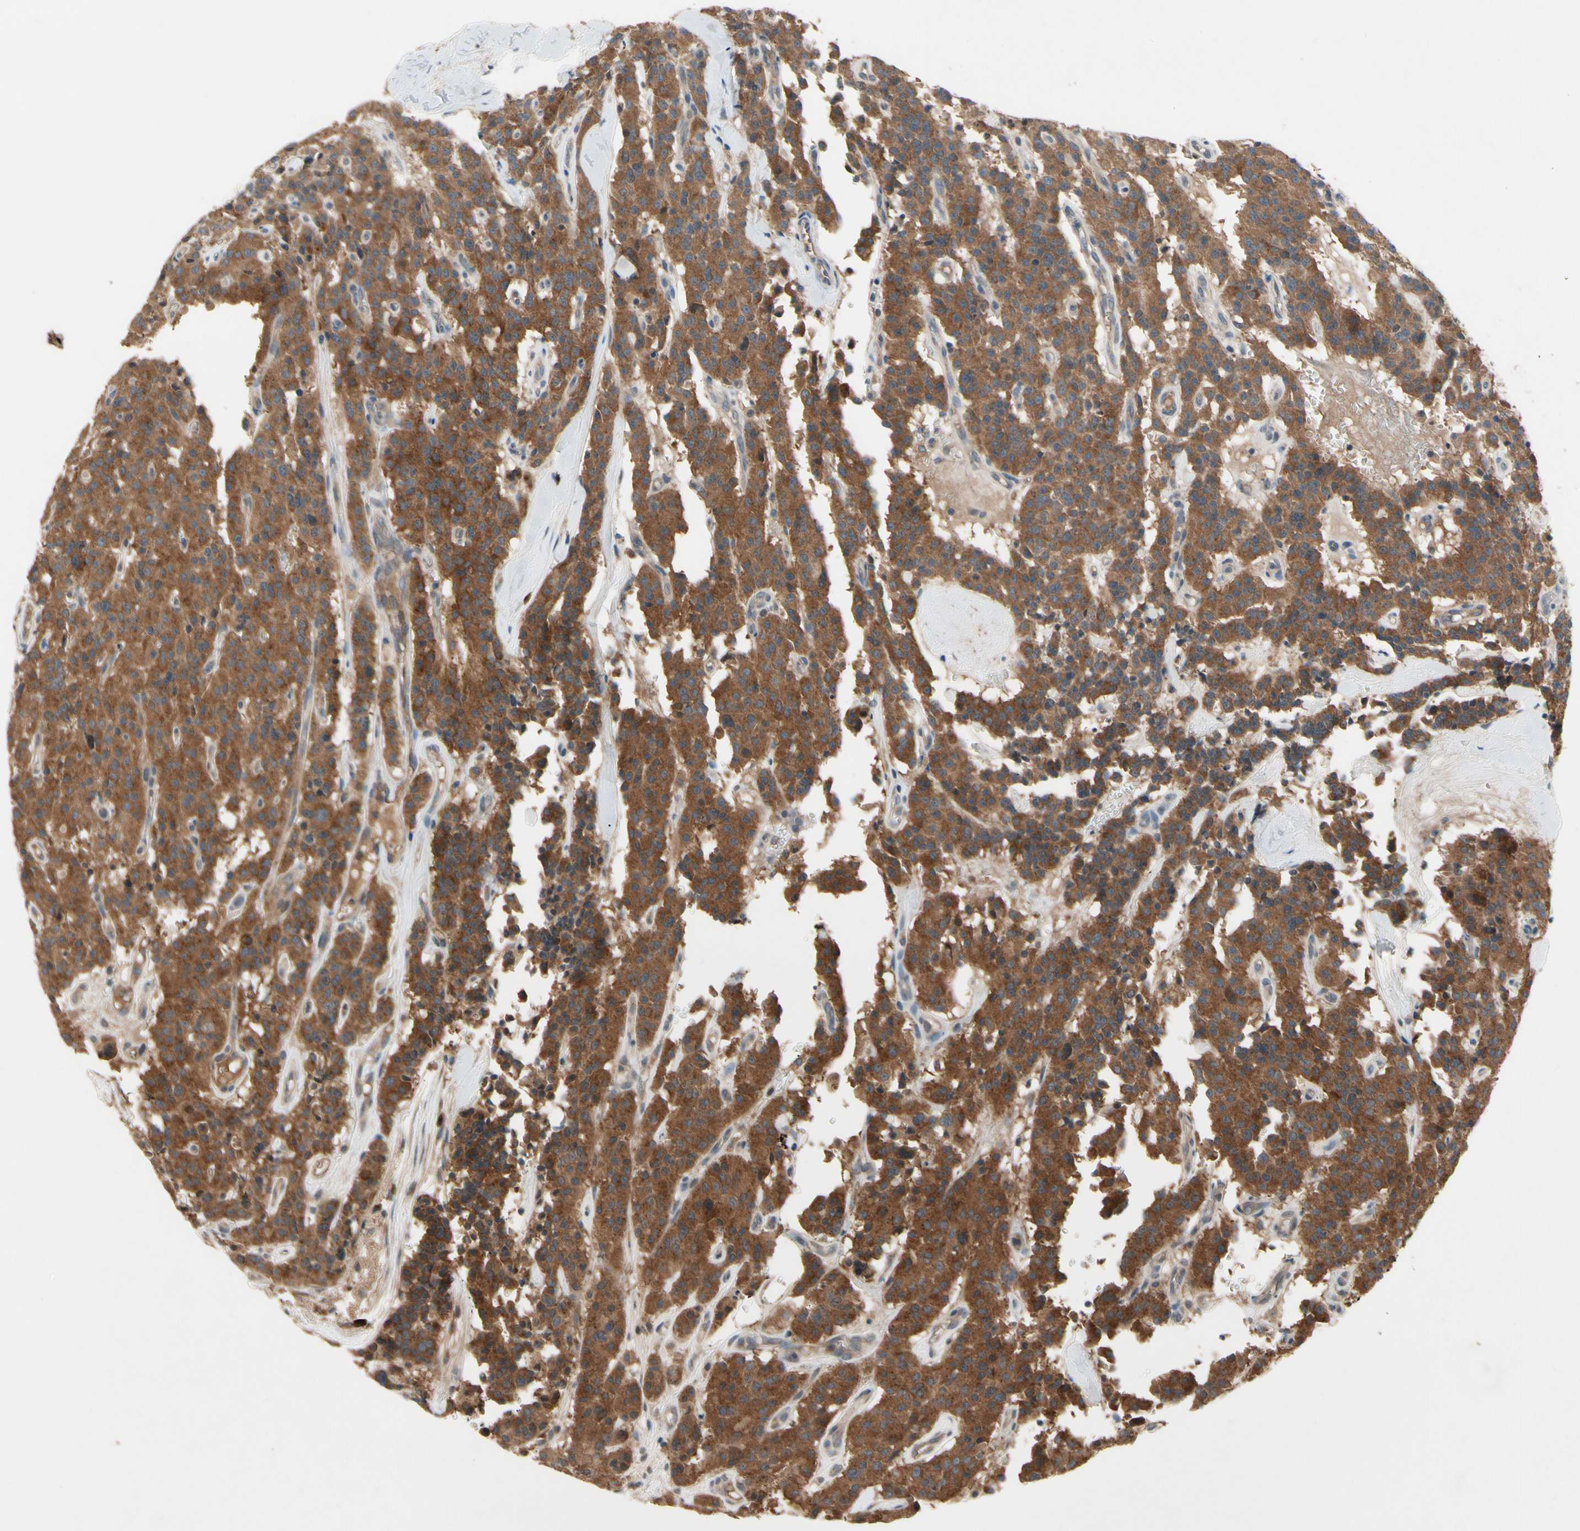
{"staining": {"intensity": "strong", "quantity": ">75%", "location": "cytoplasmic/membranous"}, "tissue": "carcinoid", "cell_type": "Tumor cells", "image_type": "cancer", "snomed": [{"axis": "morphology", "description": "Carcinoid, malignant, NOS"}, {"axis": "topography", "description": "Lung"}], "caption": "Immunohistochemical staining of human carcinoid shows high levels of strong cytoplasmic/membranous protein expression in approximately >75% of tumor cells.", "gene": "NSF", "patient": {"sex": "male", "age": 30}}